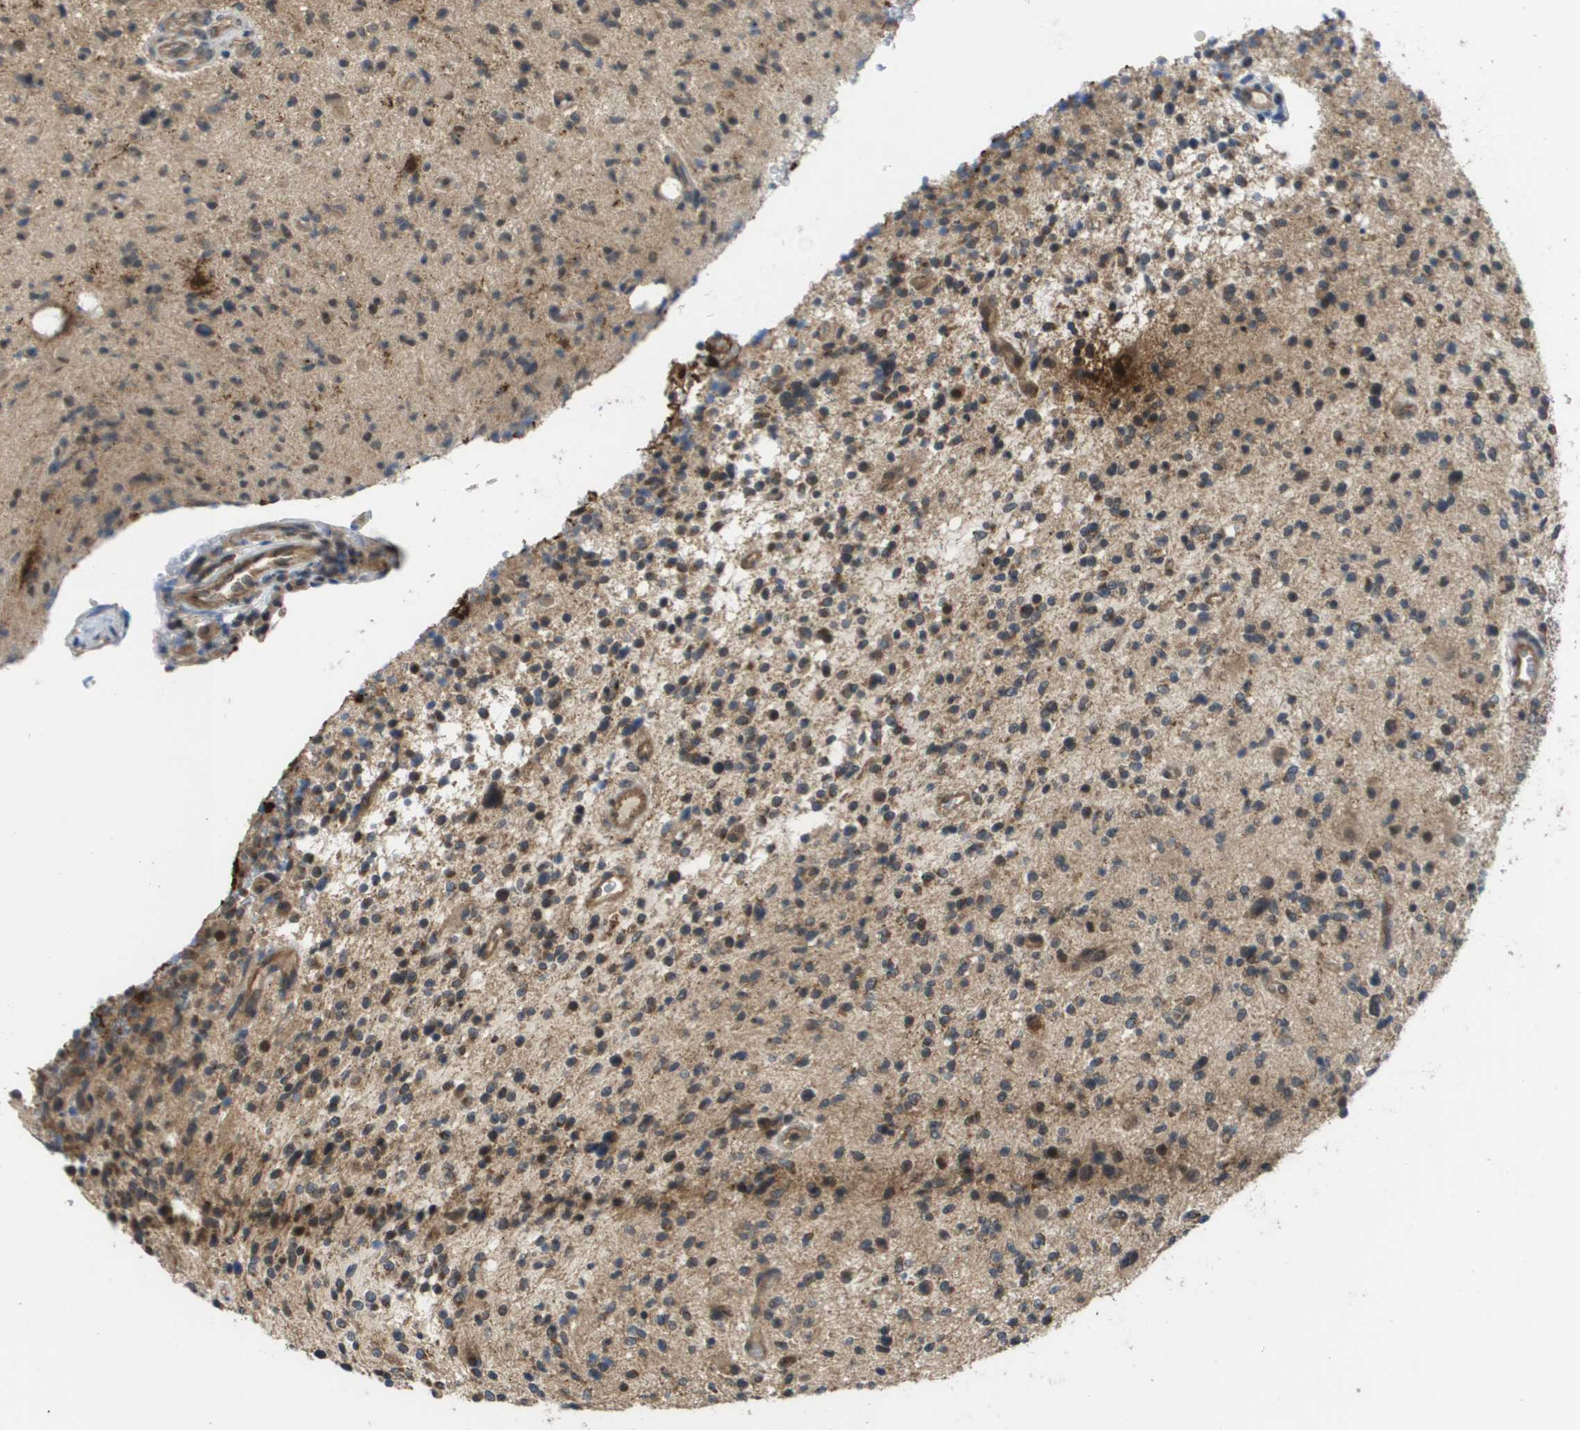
{"staining": {"intensity": "weak", "quantity": ">75%", "location": "cytoplasmic/membranous"}, "tissue": "glioma", "cell_type": "Tumor cells", "image_type": "cancer", "snomed": [{"axis": "morphology", "description": "Glioma, malignant, High grade"}, {"axis": "topography", "description": "Brain"}], "caption": "A brown stain highlights weak cytoplasmic/membranous expression of a protein in high-grade glioma (malignant) tumor cells.", "gene": "RBM38", "patient": {"sex": "male", "age": 48}}